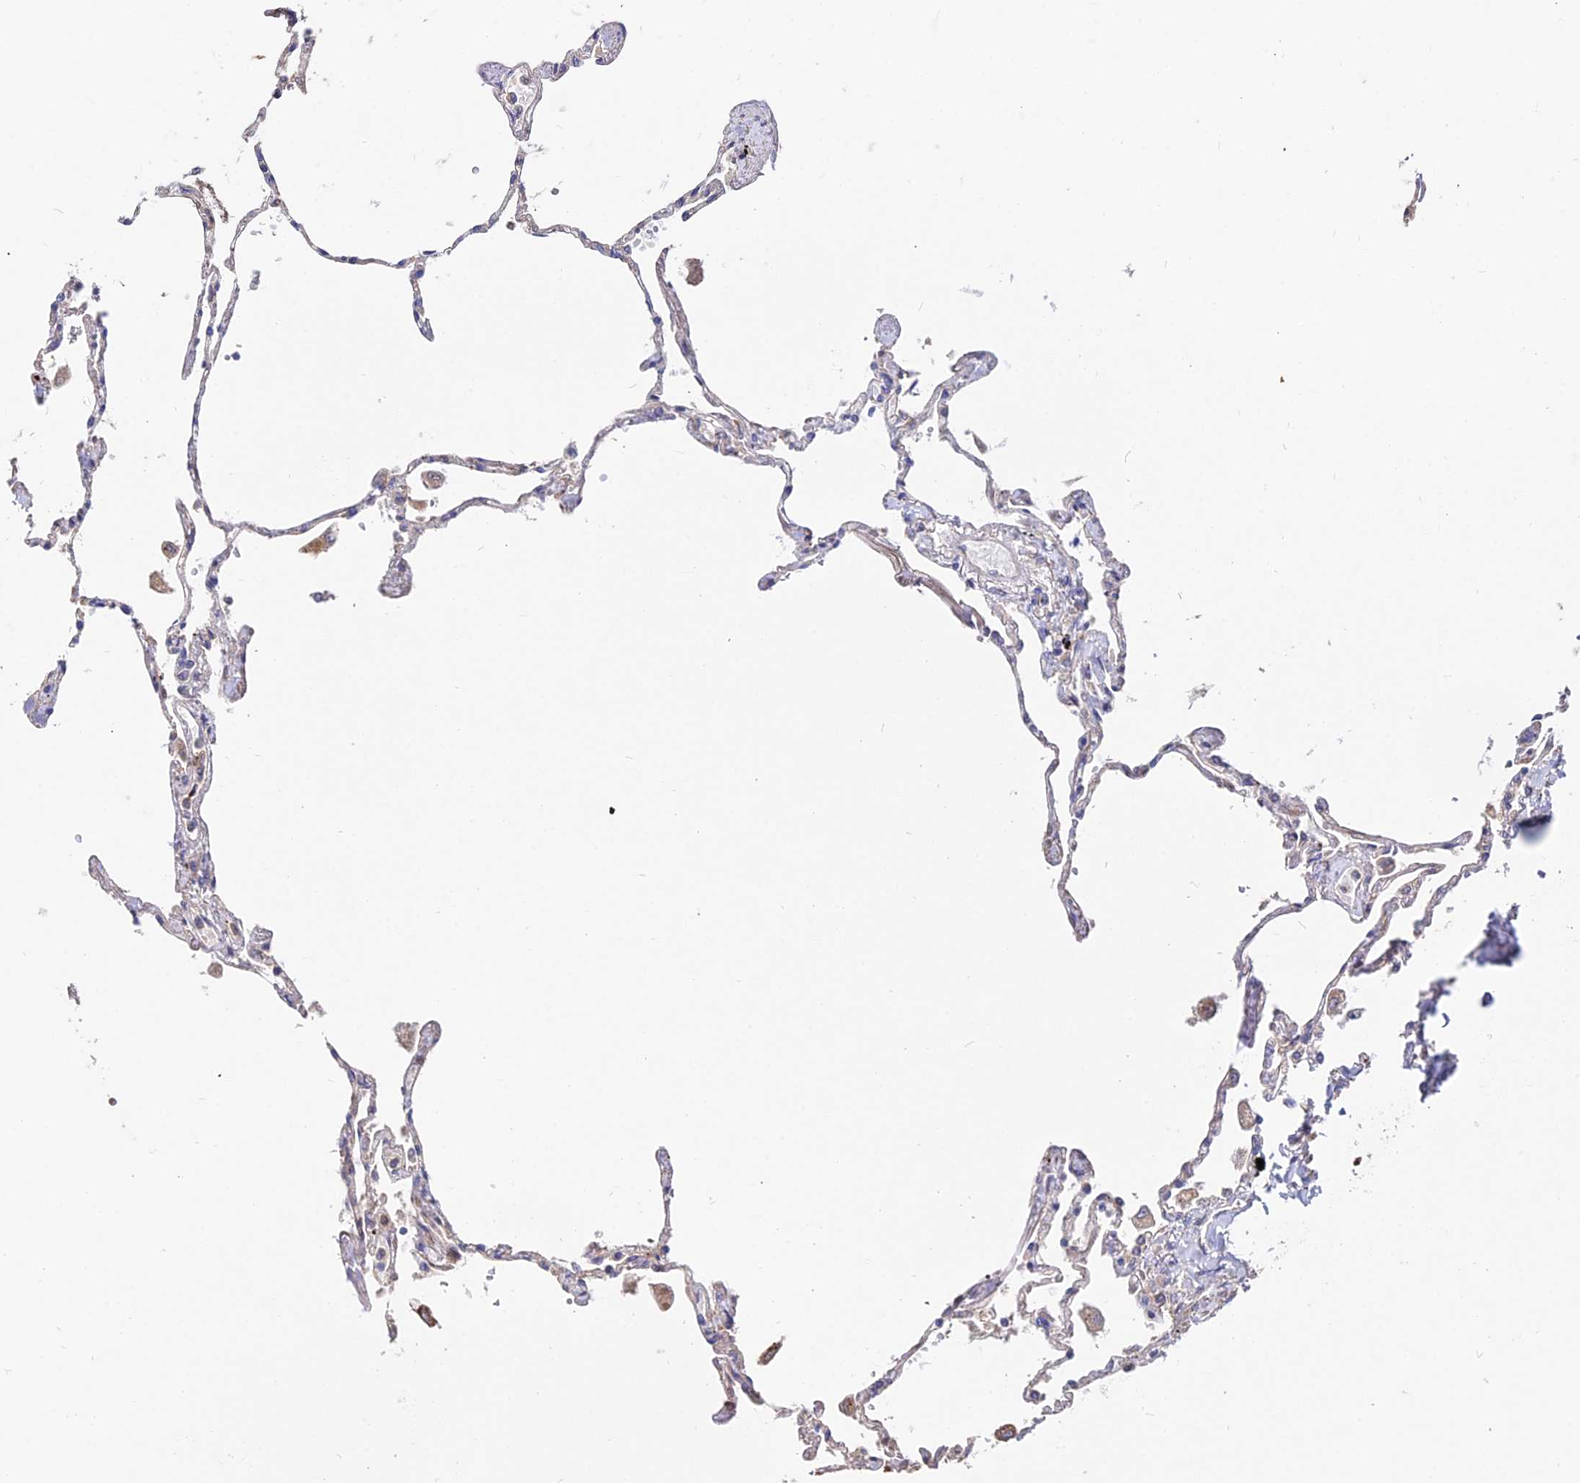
{"staining": {"intensity": "negative", "quantity": "none", "location": "none"}, "tissue": "lung", "cell_type": "Alveolar cells", "image_type": "normal", "snomed": [{"axis": "morphology", "description": "Normal tissue, NOS"}, {"axis": "topography", "description": "Lung"}], "caption": "Immunohistochemical staining of unremarkable human lung reveals no significant expression in alveolar cells. (Brightfield microscopy of DAB immunohistochemistry at high magnification).", "gene": "ACTR5", "patient": {"sex": "female", "age": 67}}